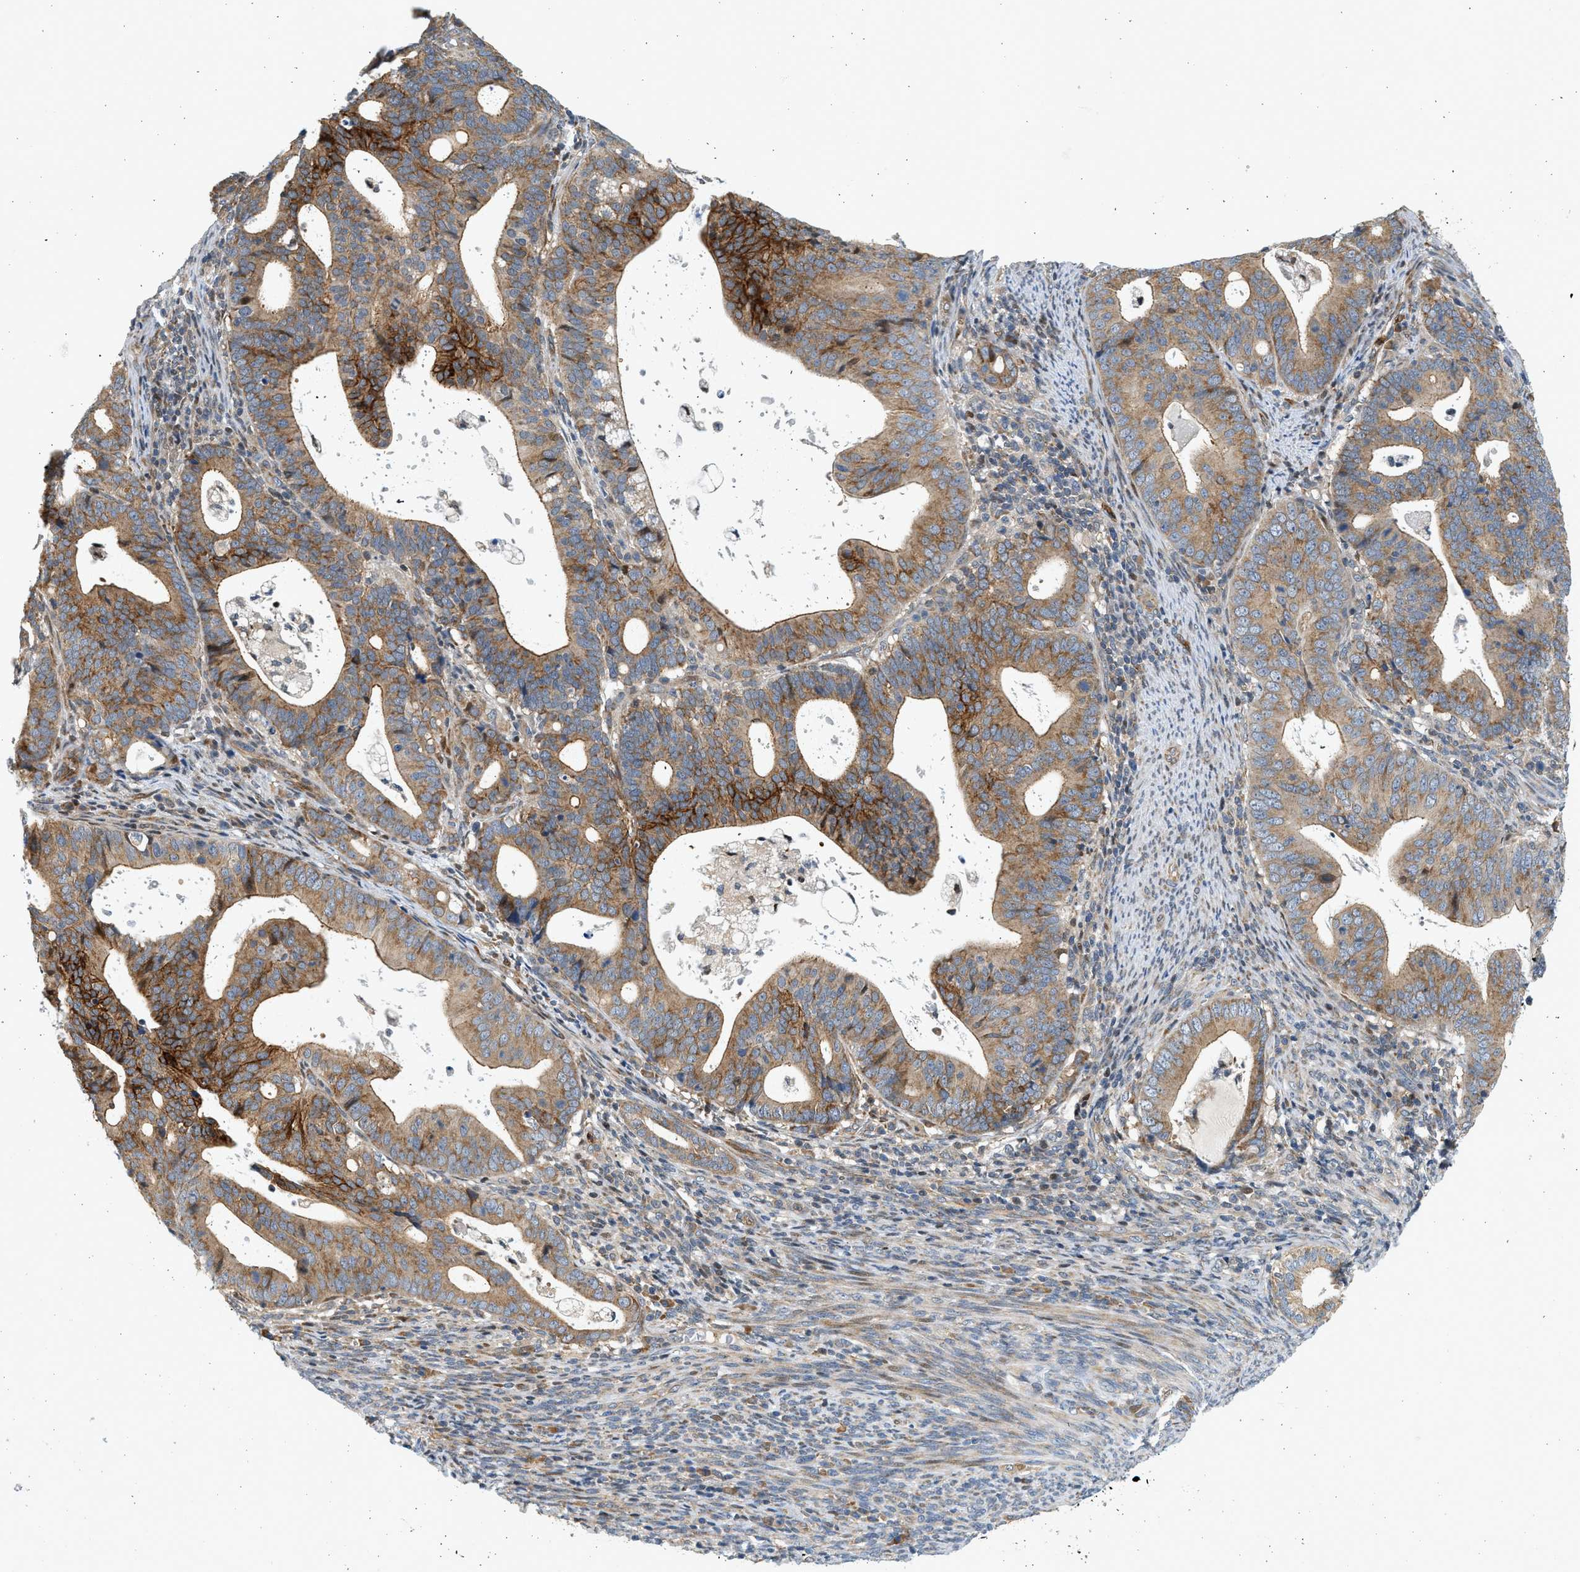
{"staining": {"intensity": "moderate", "quantity": "25%-75%", "location": "cytoplasmic/membranous"}, "tissue": "endometrial cancer", "cell_type": "Tumor cells", "image_type": "cancer", "snomed": [{"axis": "morphology", "description": "Adenocarcinoma, NOS"}, {"axis": "topography", "description": "Uterus"}], "caption": "Endometrial adenocarcinoma stained with a protein marker demonstrates moderate staining in tumor cells.", "gene": "NRSN2", "patient": {"sex": "female", "age": 83}}